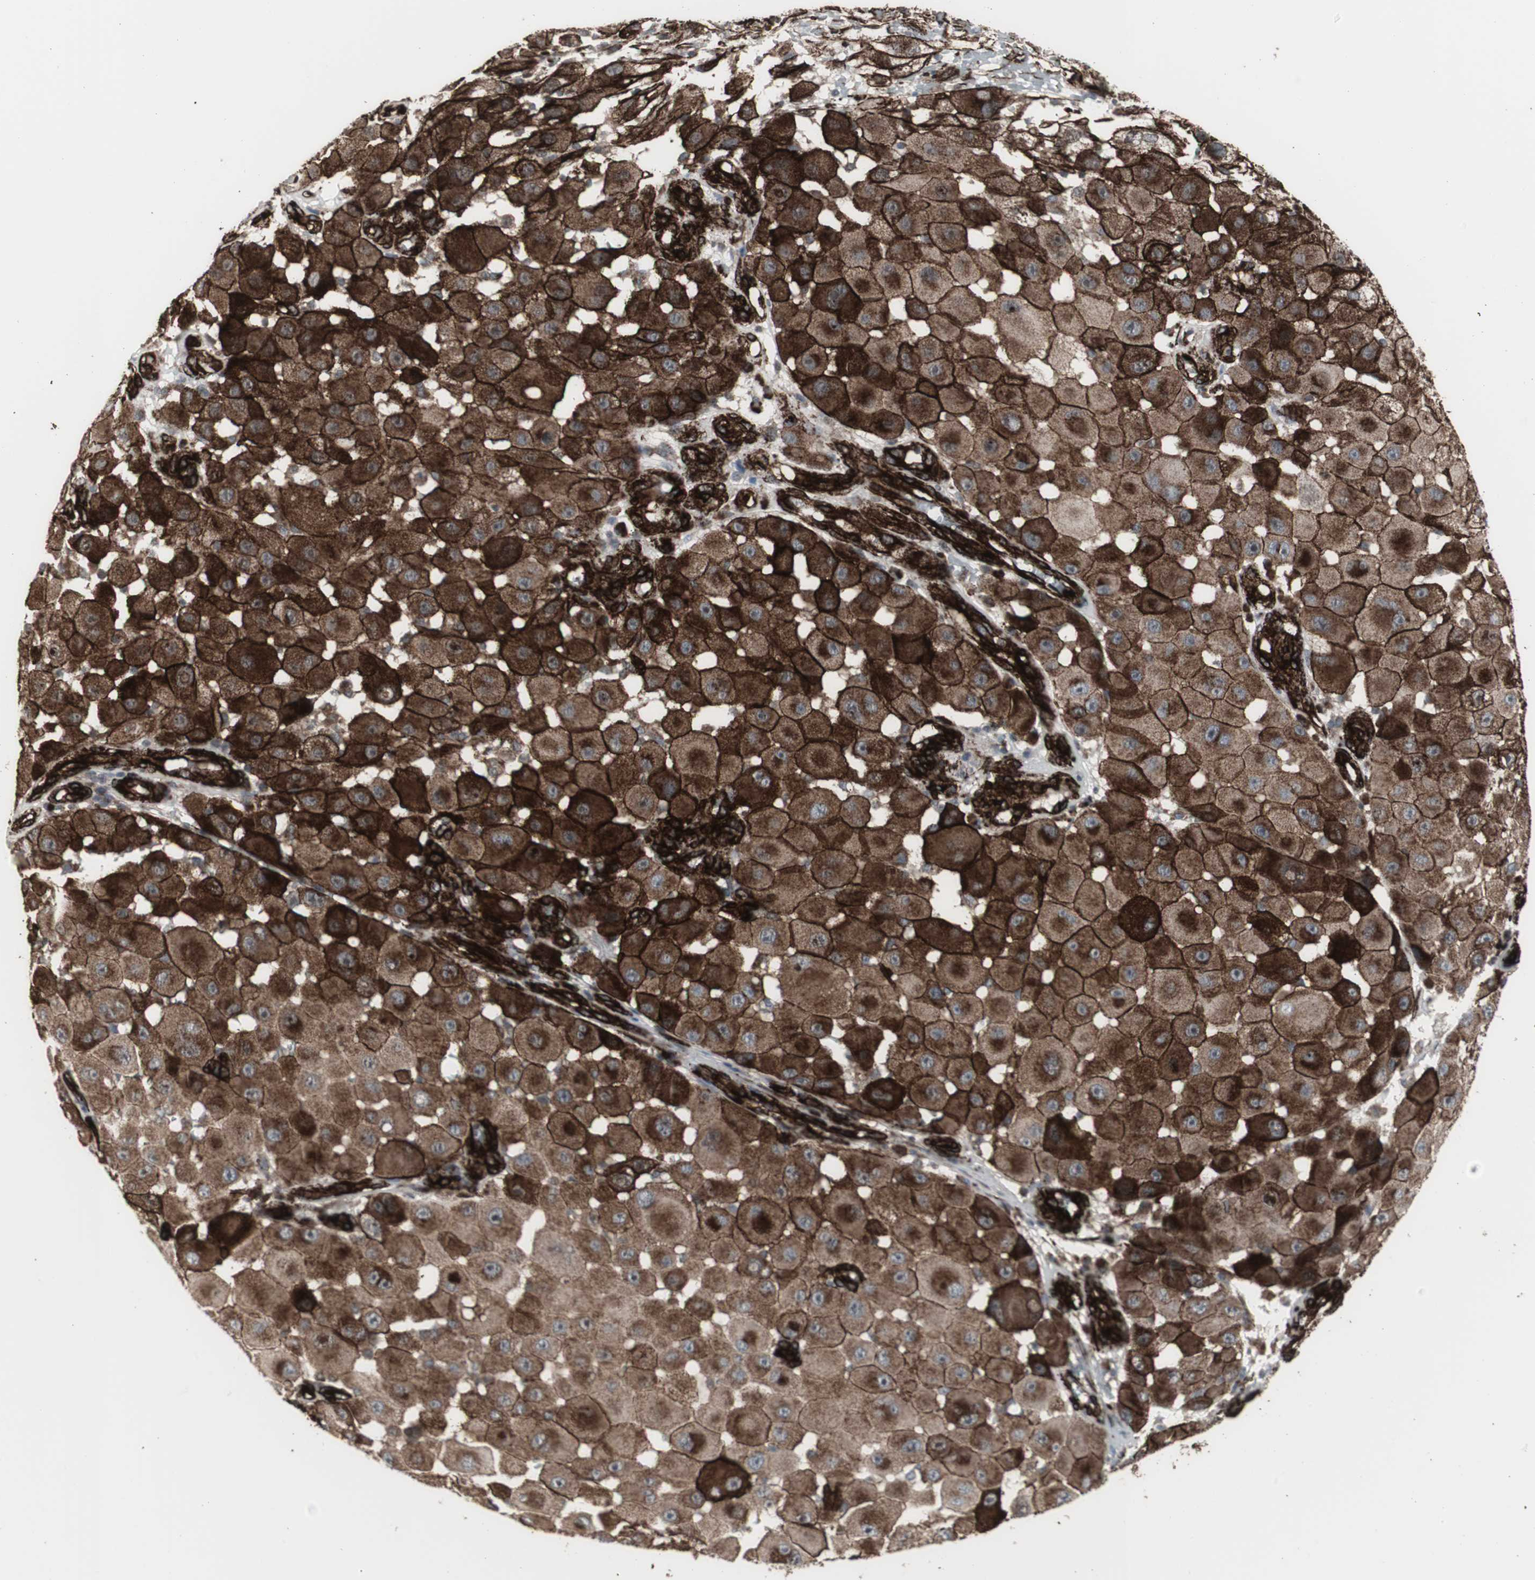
{"staining": {"intensity": "strong", "quantity": "25%-75%", "location": "cytoplasmic/membranous"}, "tissue": "melanoma", "cell_type": "Tumor cells", "image_type": "cancer", "snomed": [{"axis": "morphology", "description": "Malignant melanoma, NOS"}, {"axis": "topography", "description": "Skin"}], "caption": "A brown stain shows strong cytoplasmic/membranous staining of a protein in malignant melanoma tumor cells.", "gene": "PDGFA", "patient": {"sex": "female", "age": 81}}